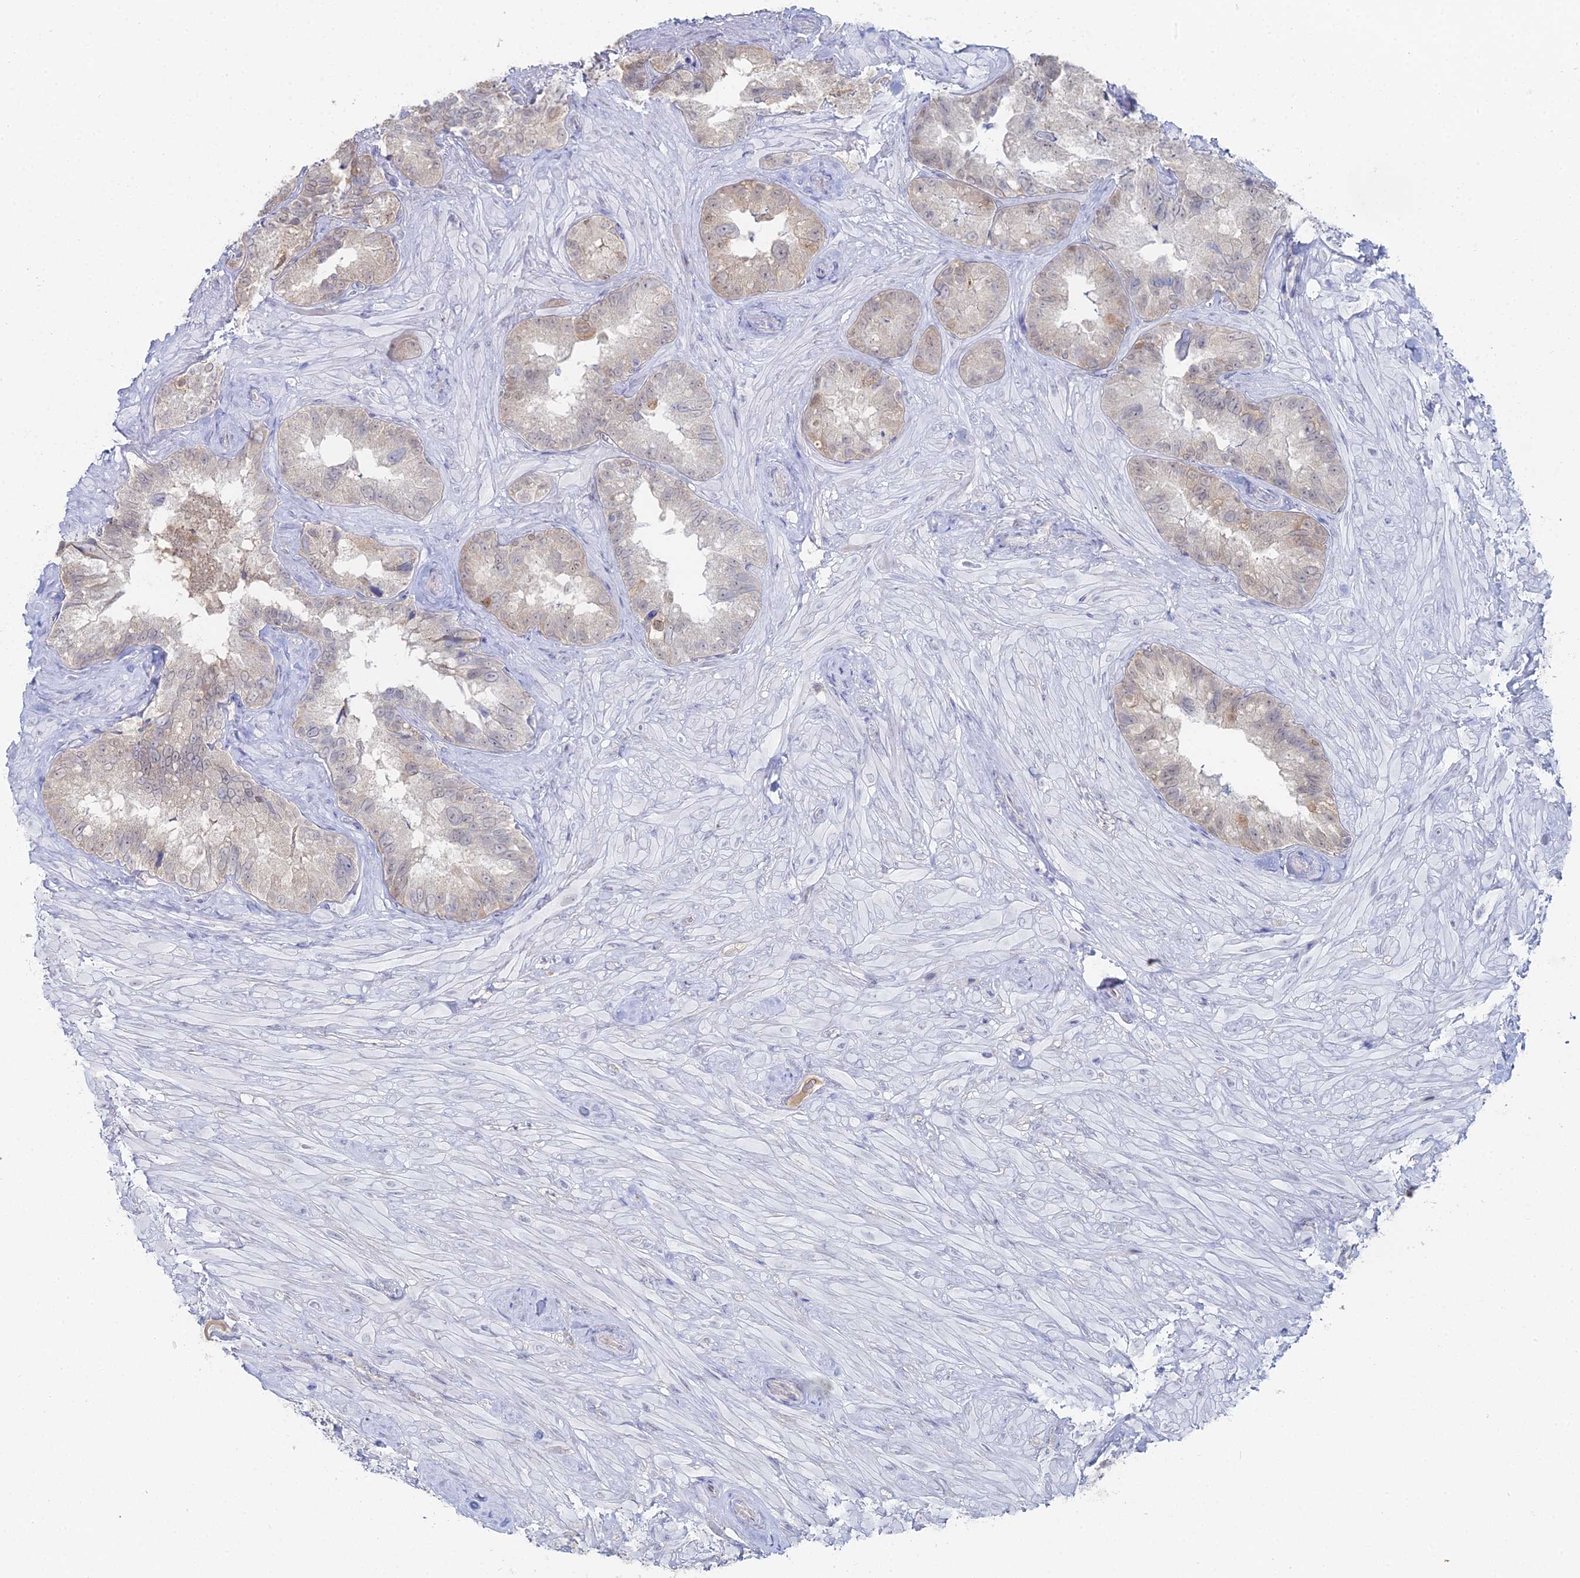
{"staining": {"intensity": "weak", "quantity": "<25%", "location": "cytoplasmic/membranous,nuclear"}, "tissue": "seminal vesicle", "cell_type": "Glandular cells", "image_type": "normal", "snomed": [{"axis": "morphology", "description": "Normal tissue, NOS"}, {"axis": "topography", "description": "Seminal veicle"}, {"axis": "topography", "description": "Peripheral nerve tissue"}], "caption": "Seminal vesicle stained for a protein using immunohistochemistry displays no staining glandular cells.", "gene": "THAP4", "patient": {"sex": "male", "age": 67}}